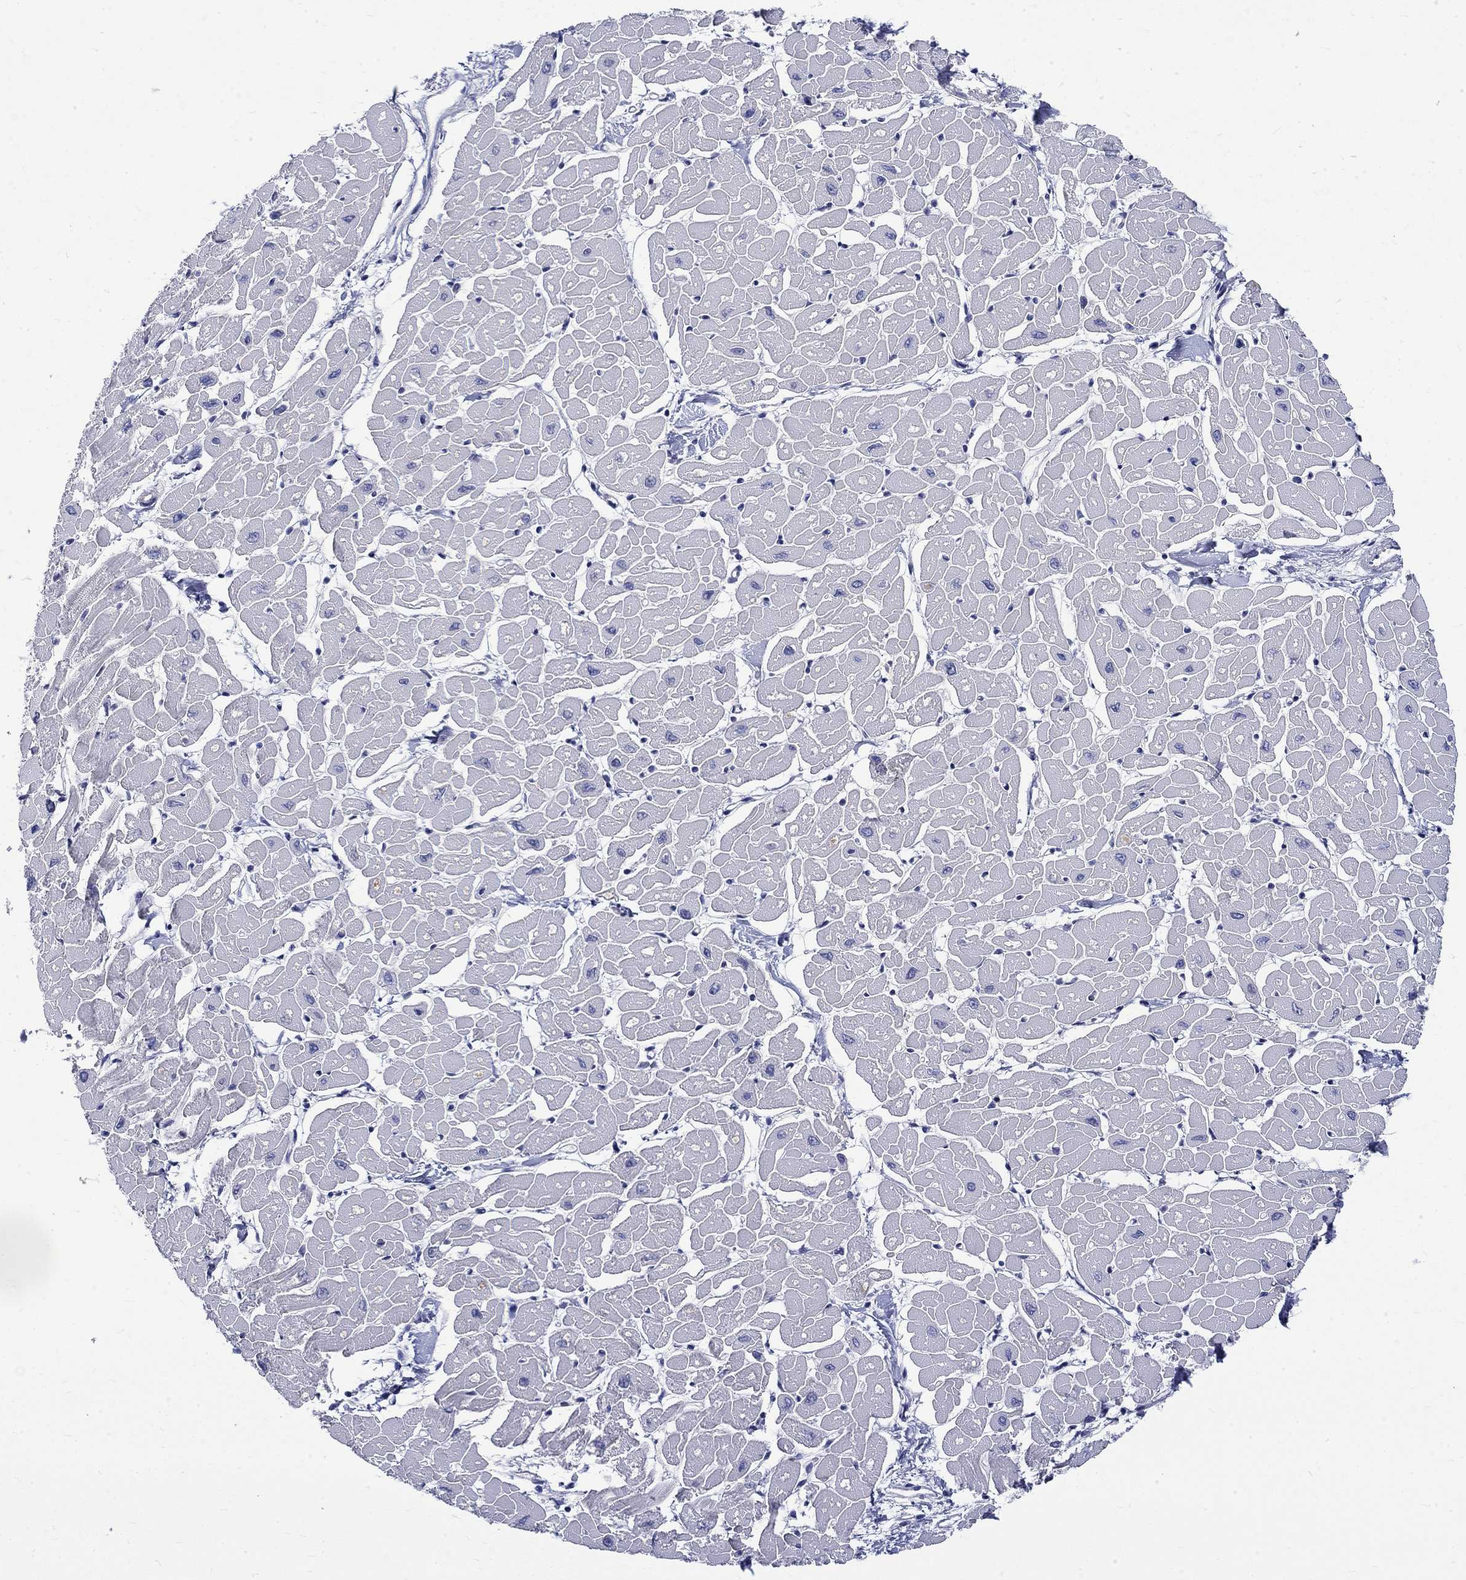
{"staining": {"intensity": "negative", "quantity": "none", "location": "none"}, "tissue": "heart muscle", "cell_type": "Cardiomyocytes", "image_type": "normal", "snomed": [{"axis": "morphology", "description": "Normal tissue, NOS"}, {"axis": "topography", "description": "Heart"}], "caption": "This is an immunohistochemistry (IHC) photomicrograph of unremarkable heart muscle. There is no staining in cardiomyocytes.", "gene": "ST6GALNAC1", "patient": {"sex": "male", "age": 57}}